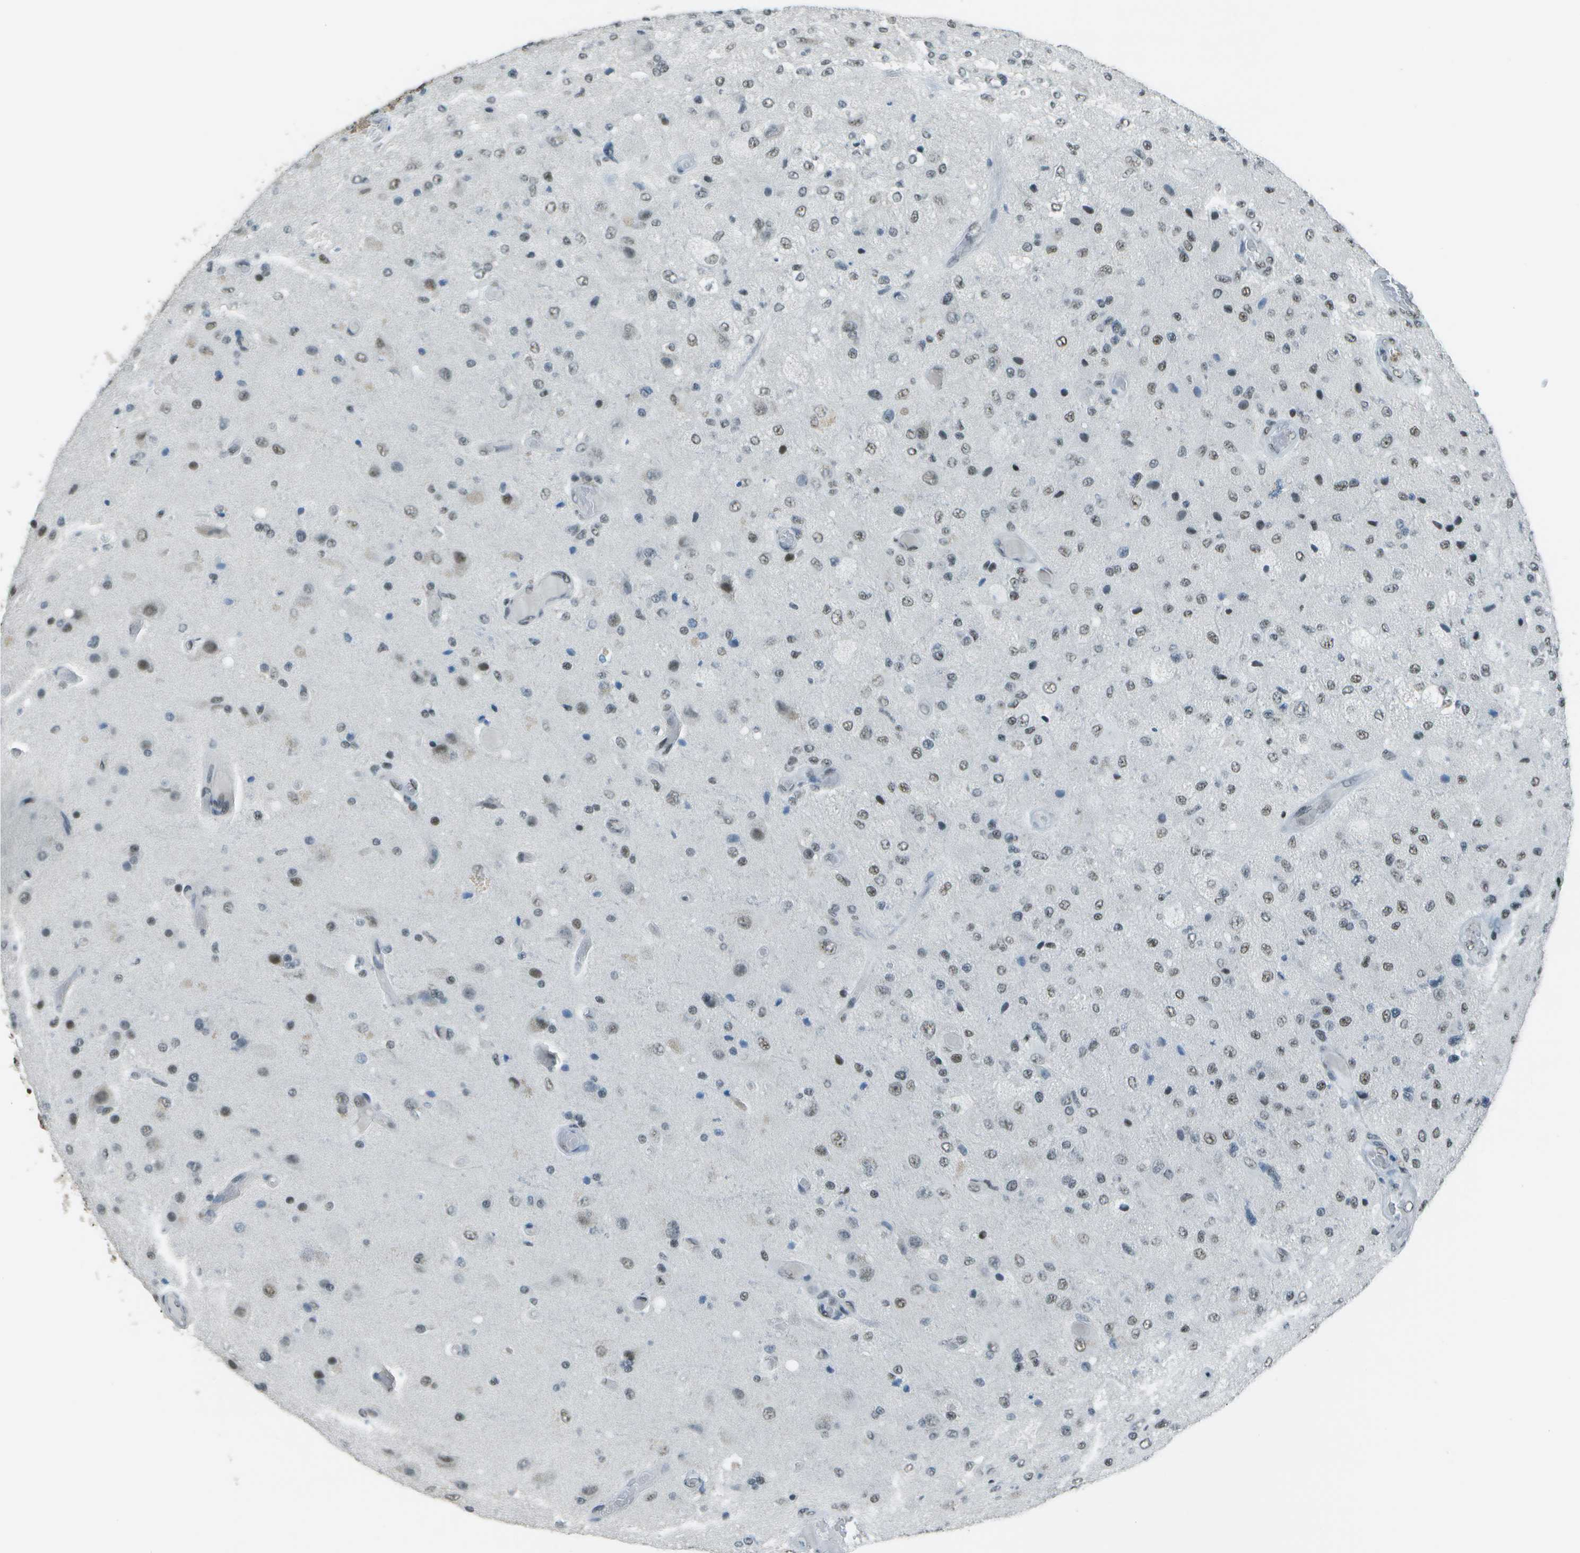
{"staining": {"intensity": "weak", "quantity": ">75%", "location": "nuclear"}, "tissue": "glioma", "cell_type": "Tumor cells", "image_type": "cancer", "snomed": [{"axis": "morphology", "description": "Normal tissue, NOS"}, {"axis": "morphology", "description": "Glioma, malignant, High grade"}, {"axis": "topography", "description": "Cerebral cortex"}], "caption": "Protein analysis of malignant glioma (high-grade) tissue displays weak nuclear staining in approximately >75% of tumor cells. Using DAB (brown) and hematoxylin (blue) stains, captured at high magnification using brightfield microscopy.", "gene": "DEPDC1", "patient": {"sex": "male", "age": 77}}